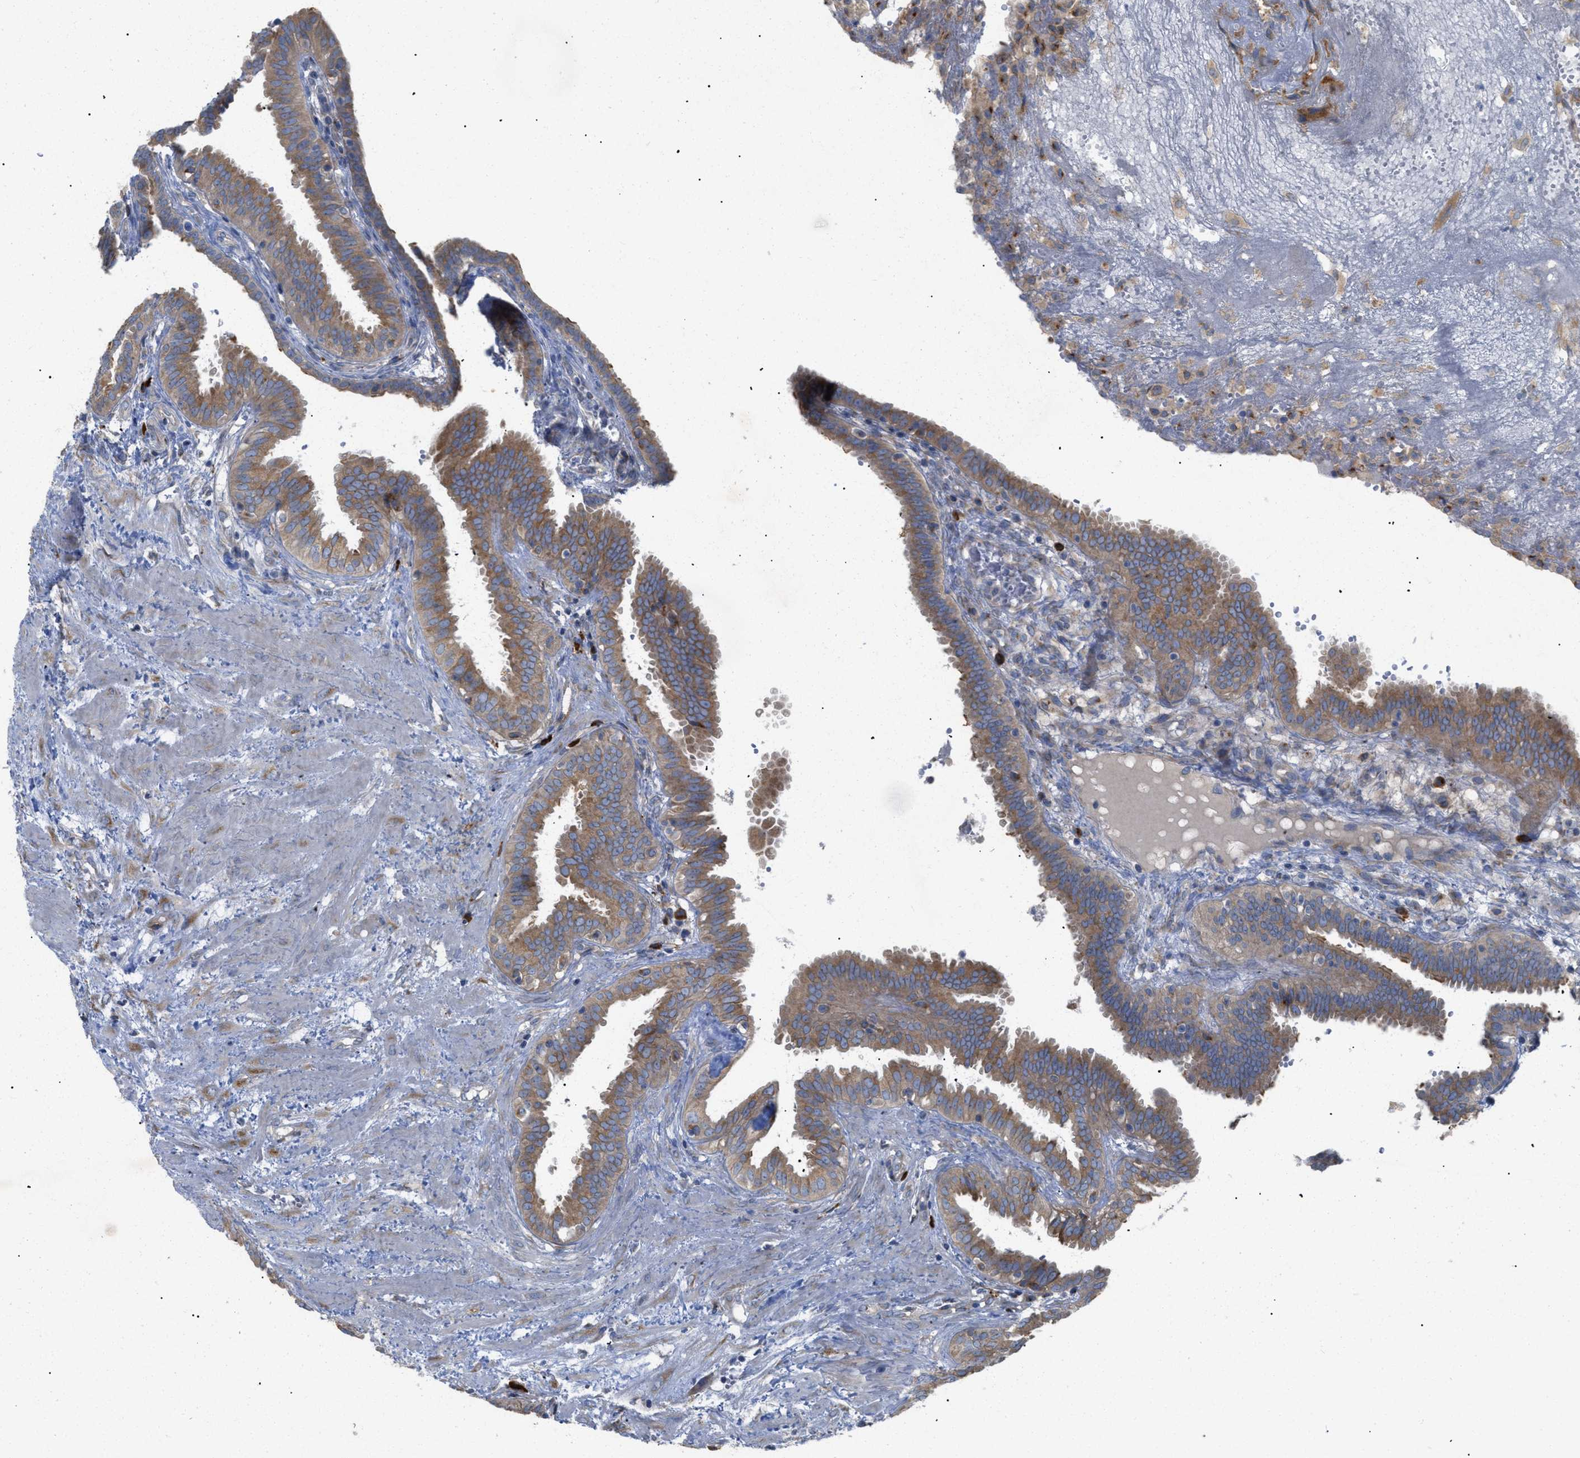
{"staining": {"intensity": "moderate", "quantity": ">75%", "location": "cytoplasmic/membranous"}, "tissue": "fallopian tube", "cell_type": "Glandular cells", "image_type": "normal", "snomed": [{"axis": "morphology", "description": "Normal tissue, NOS"}, {"axis": "topography", "description": "Fallopian tube"}, {"axis": "topography", "description": "Placenta"}], "caption": "Immunohistochemical staining of unremarkable human fallopian tube shows moderate cytoplasmic/membranous protein expression in about >75% of glandular cells. The protein is shown in brown color, while the nuclei are stained blue.", "gene": "SLC50A1", "patient": {"sex": "female", "age": 32}}